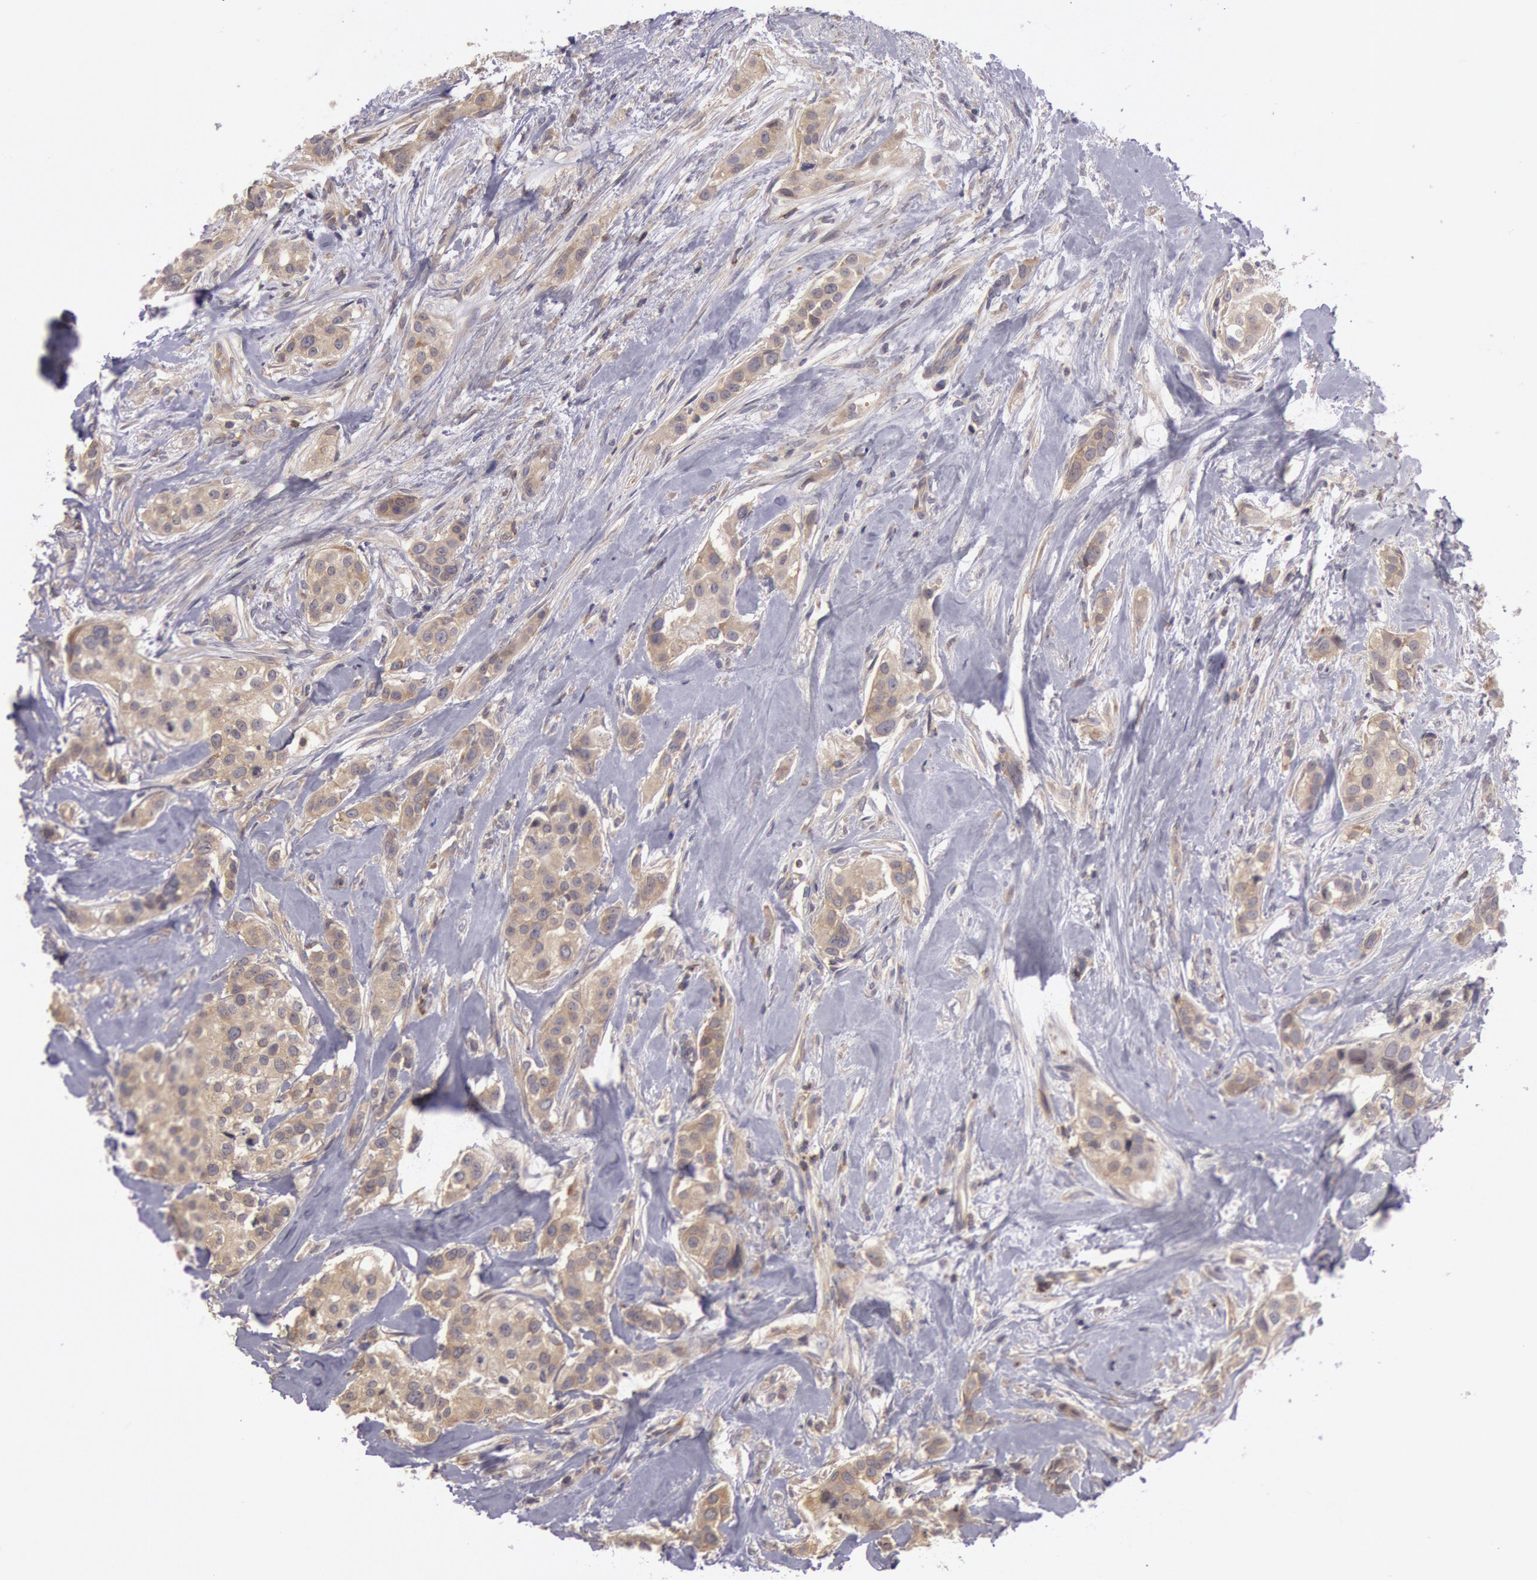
{"staining": {"intensity": "moderate", "quantity": ">75%", "location": "cytoplasmic/membranous"}, "tissue": "breast cancer", "cell_type": "Tumor cells", "image_type": "cancer", "snomed": [{"axis": "morphology", "description": "Duct carcinoma"}, {"axis": "topography", "description": "Breast"}], "caption": "Brown immunohistochemical staining in human intraductal carcinoma (breast) reveals moderate cytoplasmic/membranous staining in about >75% of tumor cells.", "gene": "NMT2", "patient": {"sex": "female", "age": 45}}